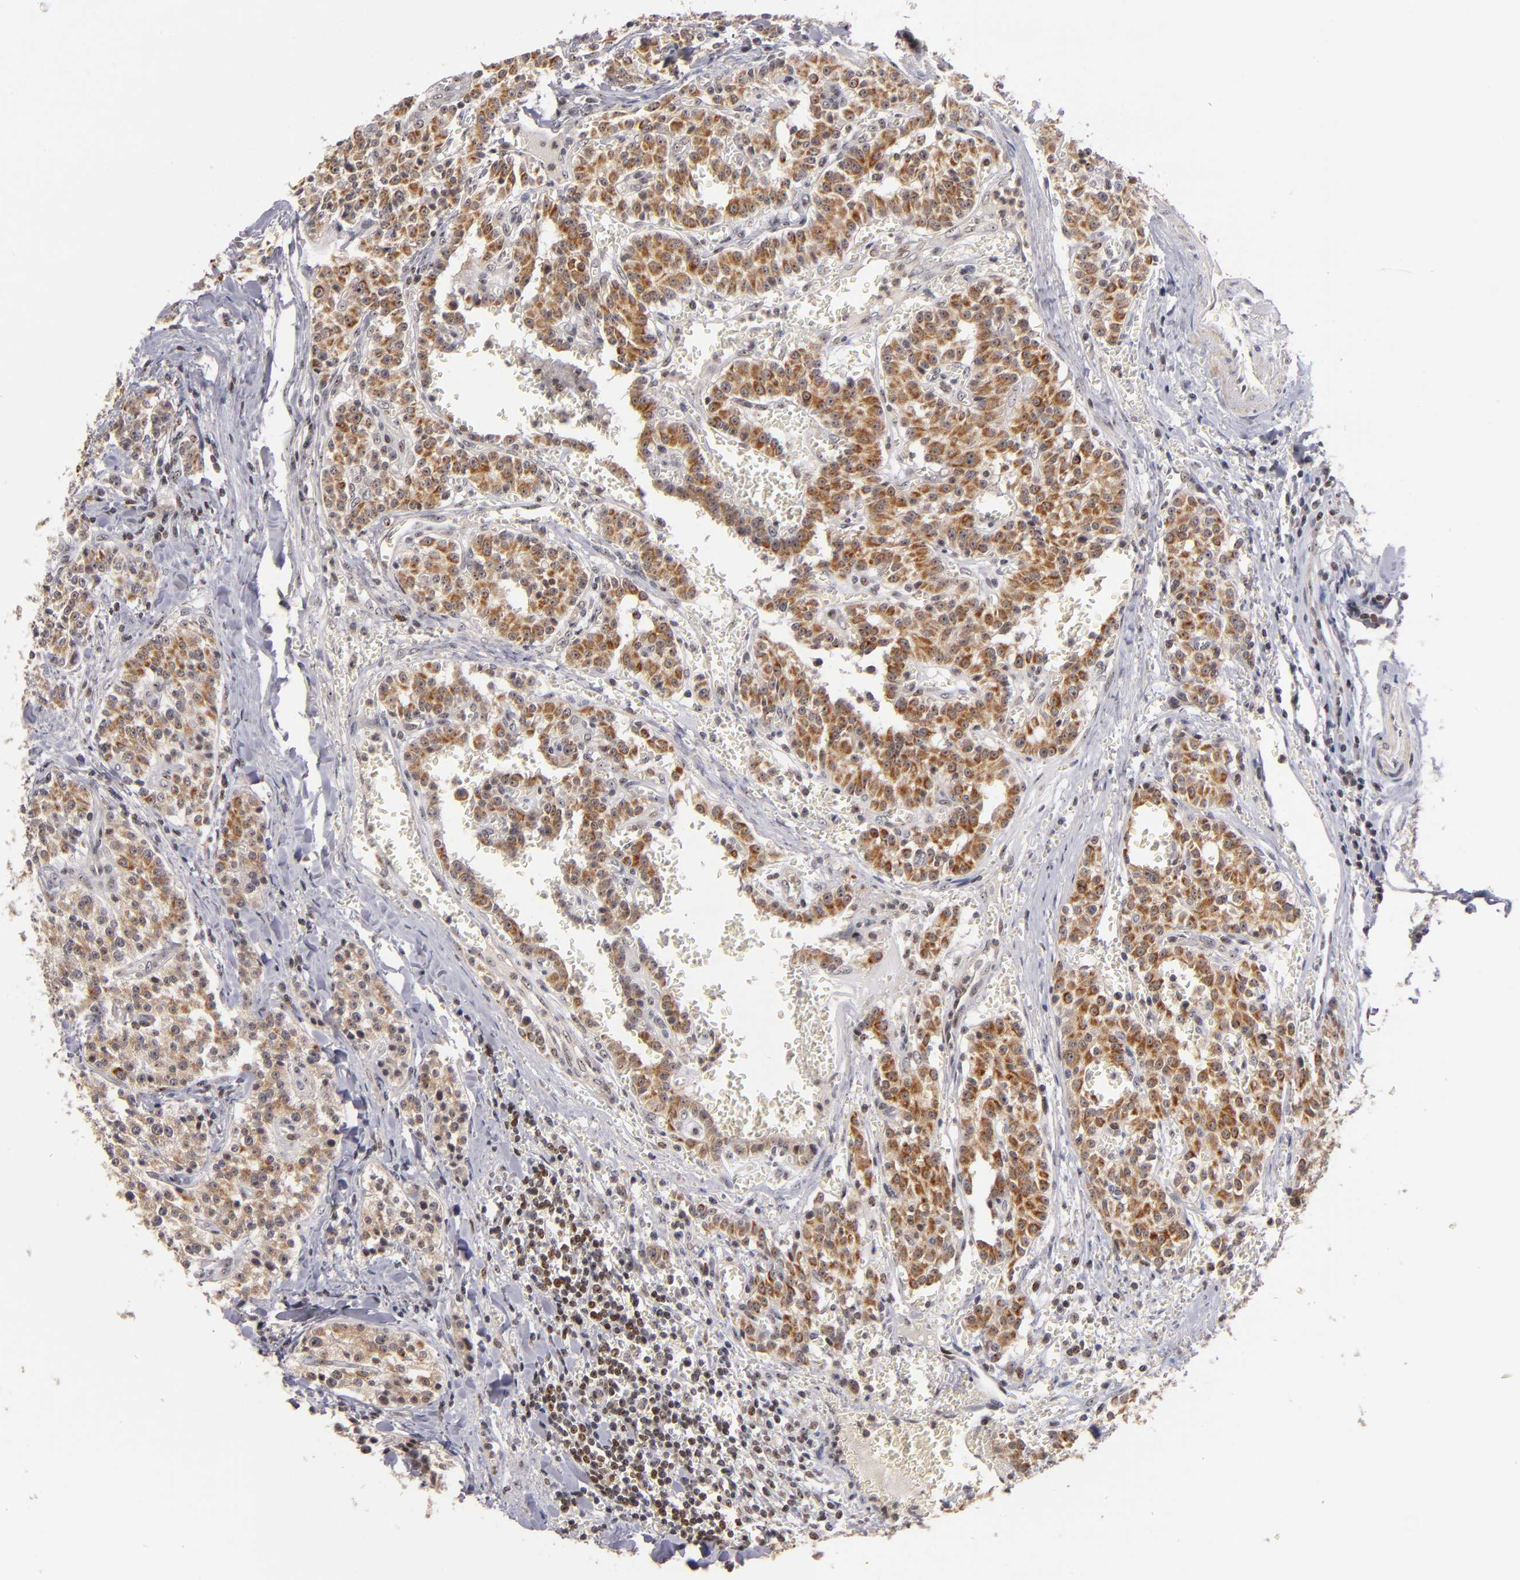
{"staining": {"intensity": "moderate", "quantity": ">75%", "location": "cytoplasmic/membranous"}, "tissue": "carcinoid", "cell_type": "Tumor cells", "image_type": "cancer", "snomed": [{"axis": "morphology", "description": "Carcinoid, malignant, NOS"}, {"axis": "topography", "description": "Stomach"}], "caption": "Protein staining displays moderate cytoplasmic/membranous expression in about >75% of tumor cells in malignant carcinoid.", "gene": "PCNX4", "patient": {"sex": "female", "age": 76}}